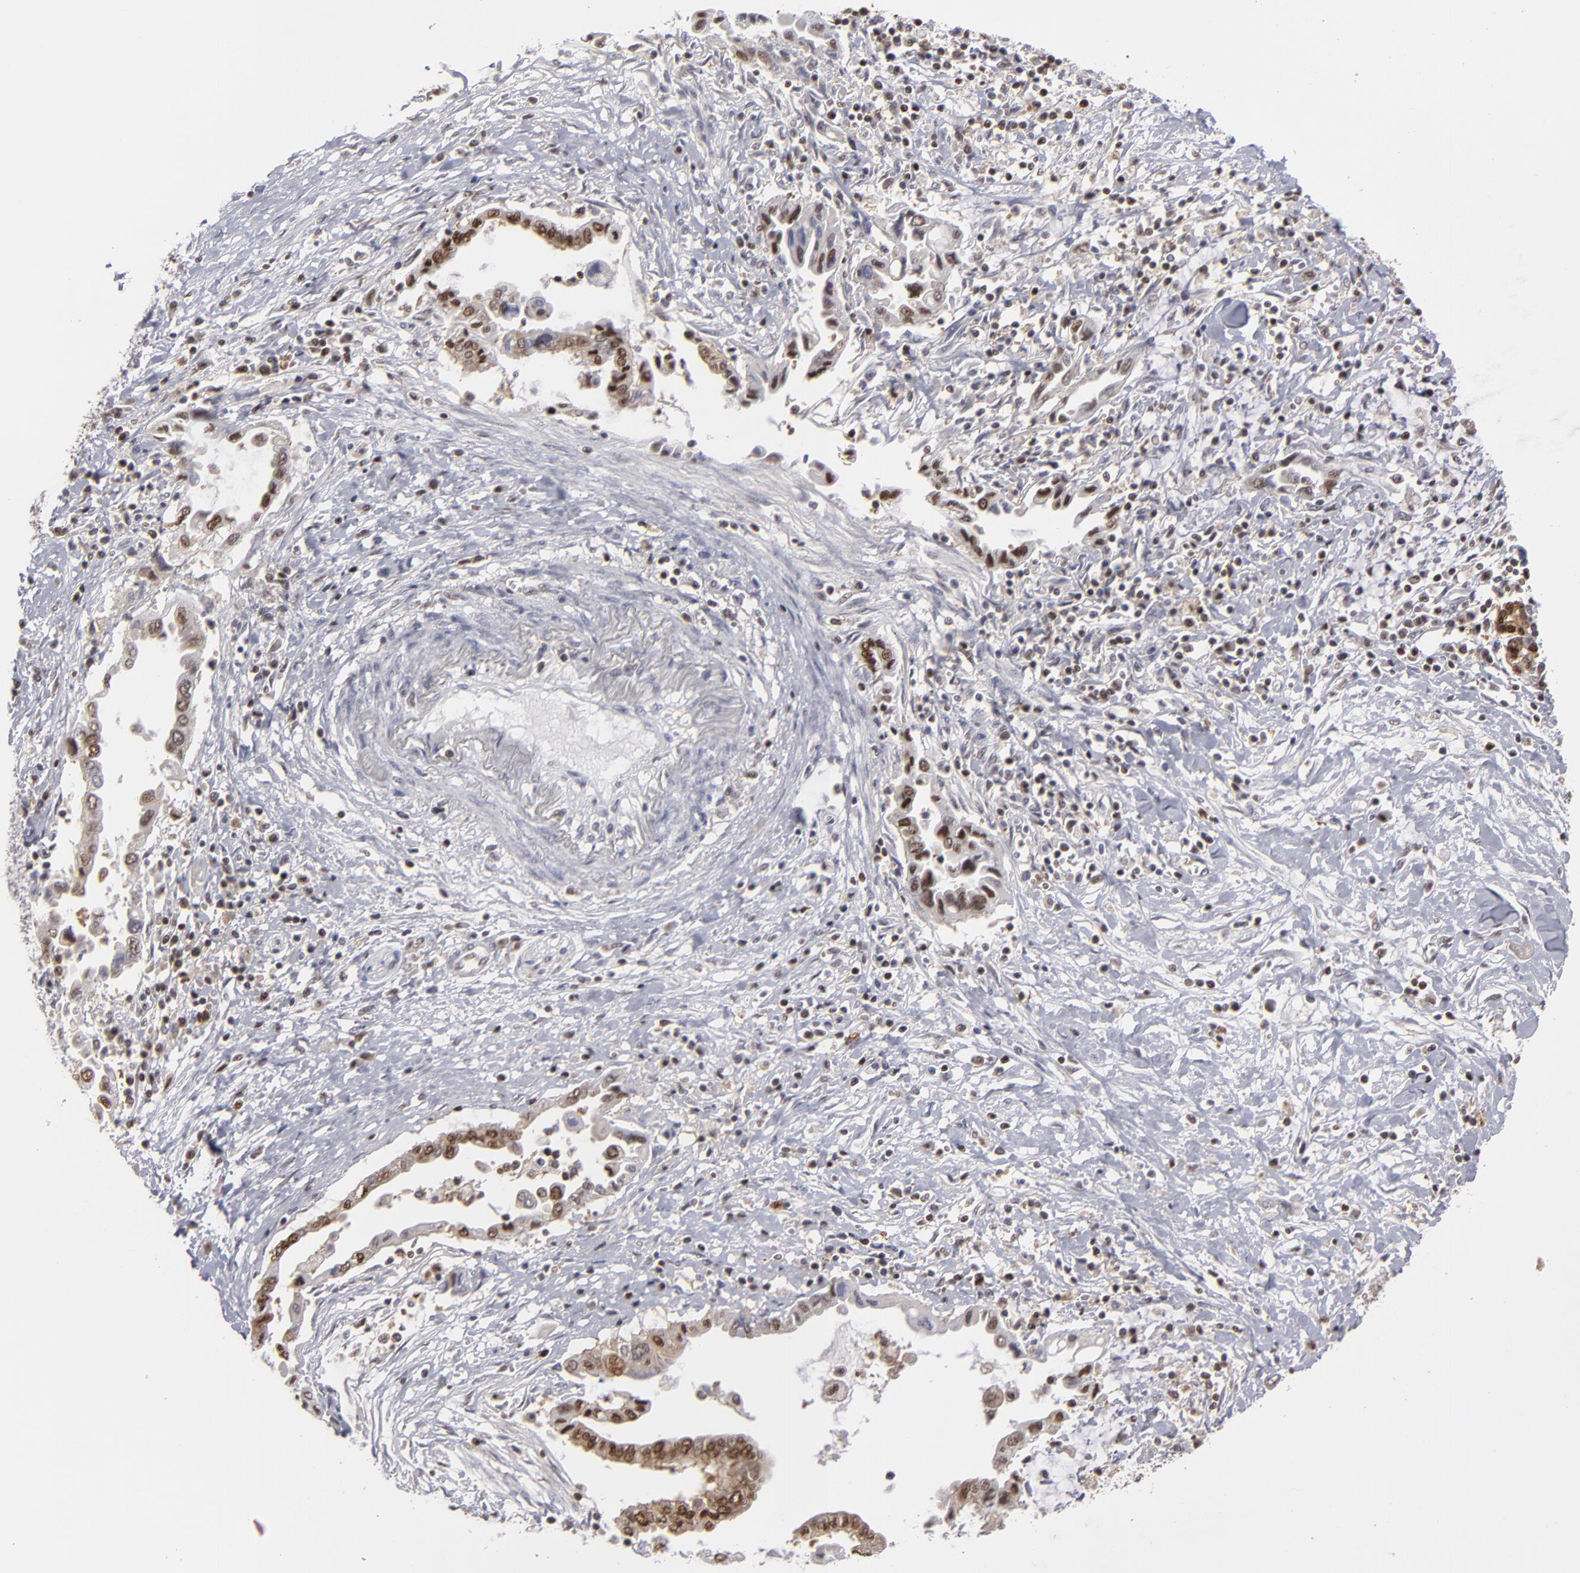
{"staining": {"intensity": "moderate", "quantity": "25%-75%", "location": "cytoplasmic/membranous,nuclear"}, "tissue": "pancreatic cancer", "cell_type": "Tumor cells", "image_type": "cancer", "snomed": [{"axis": "morphology", "description": "Adenocarcinoma, NOS"}, {"axis": "topography", "description": "Pancreas"}], "caption": "Protein positivity by immunohistochemistry shows moderate cytoplasmic/membranous and nuclear positivity in about 25%-75% of tumor cells in pancreatic cancer. The staining was performed using DAB, with brown indicating positive protein expression. Nuclei are stained blue with hematoxylin.", "gene": "GSR", "patient": {"sex": "female", "age": 57}}